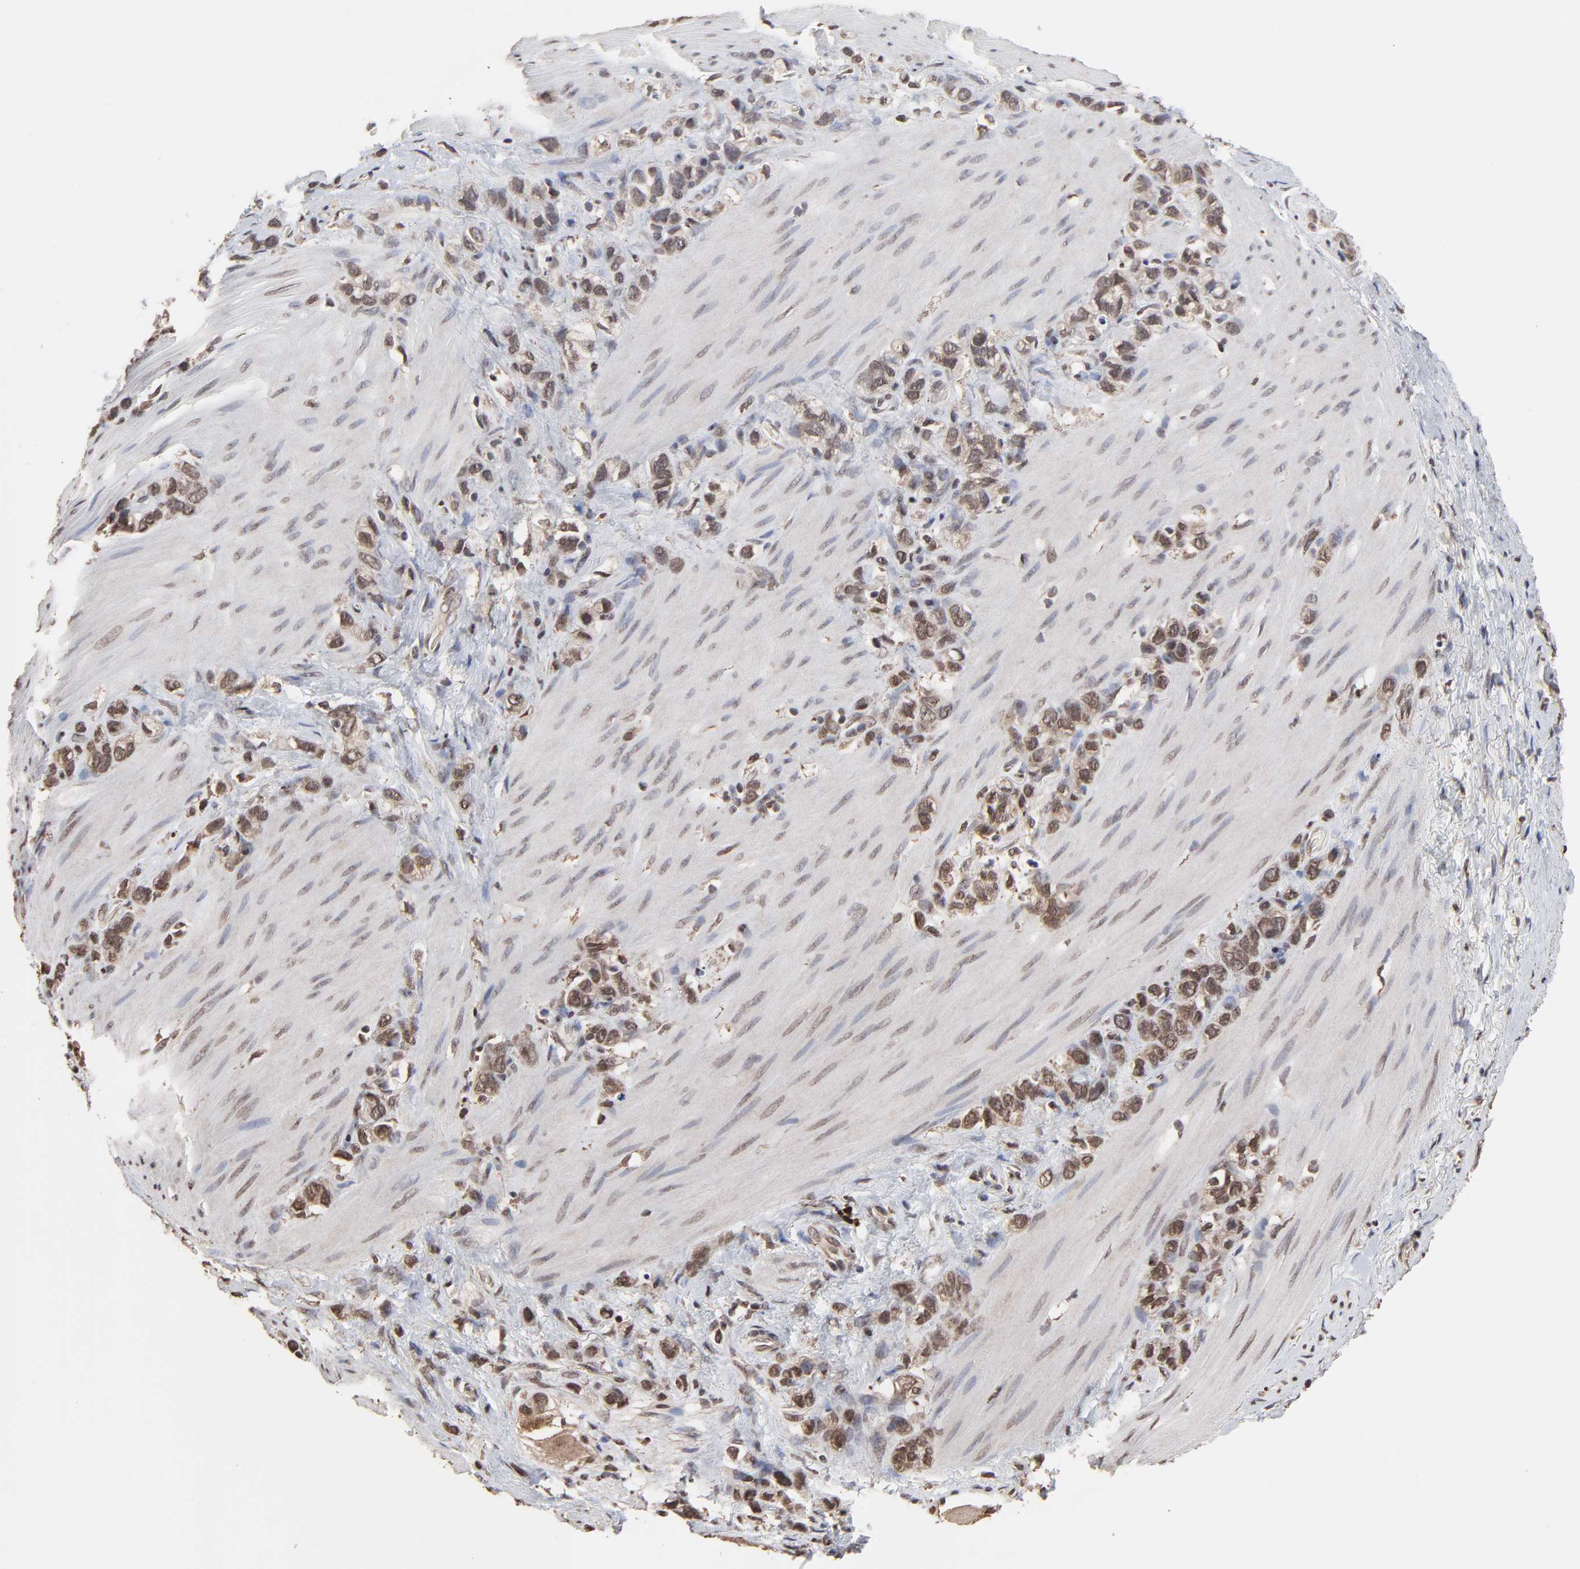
{"staining": {"intensity": "moderate", "quantity": ">75%", "location": "cytoplasmic/membranous"}, "tissue": "stomach cancer", "cell_type": "Tumor cells", "image_type": "cancer", "snomed": [{"axis": "morphology", "description": "Normal tissue, NOS"}, {"axis": "morphology", "description": "Adenocarcinoma, NOS"}, {"axis": "morphology", "description": "Adenocarcinoma, High grade"}, {"axis": "topography", "description": "Stomach, upper"}, {"axis": "topography", "description": "Stomach"}], "caption": "Stomach cancer stained with a protein marker demonstrates moderate staining in tumor cells.", "gene": "CHM", "patient": {"sex": "female", "age": 65}}